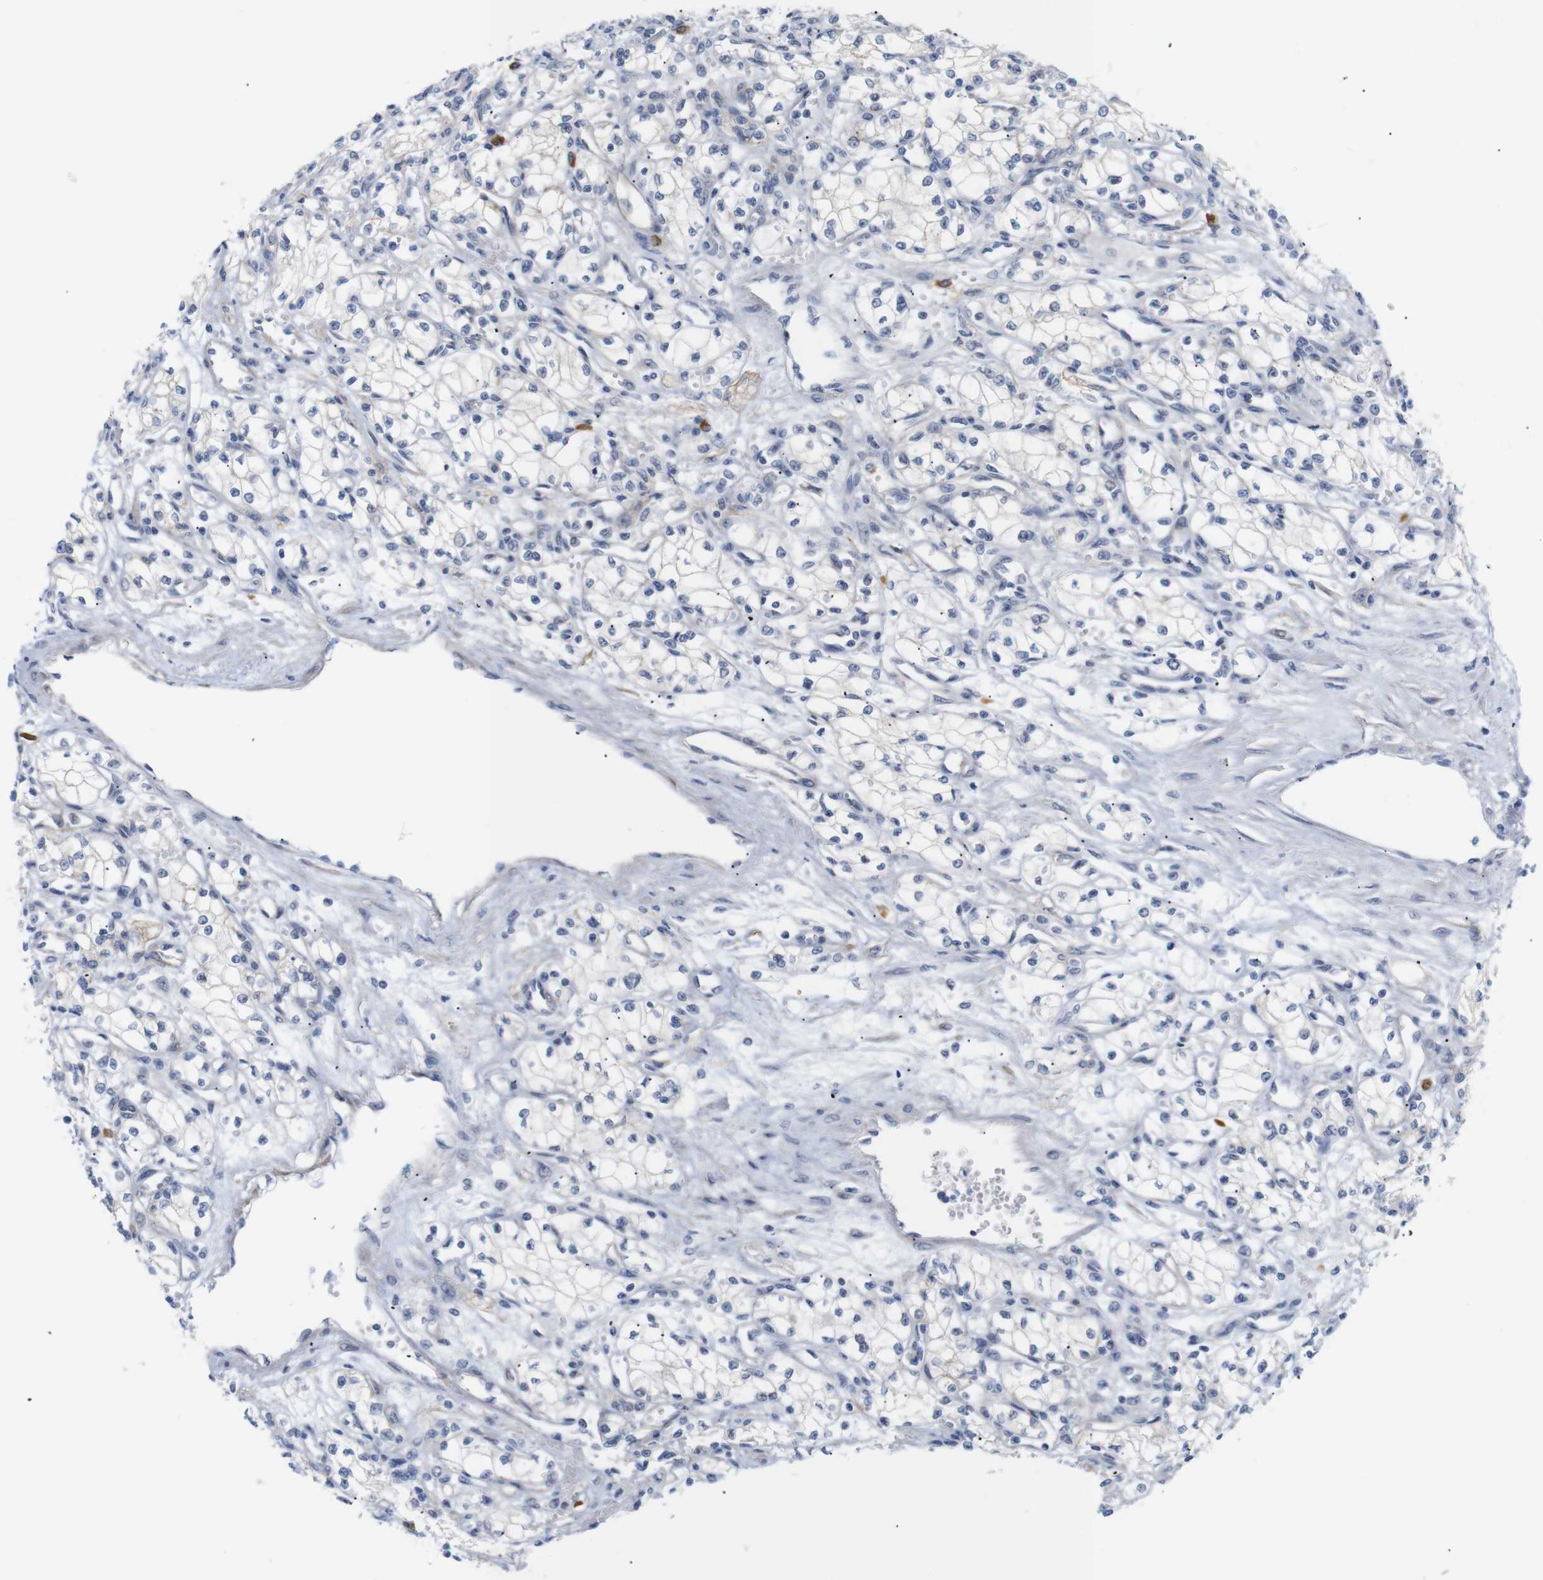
{"staining": {"intensity": "negative", "quantity": "none", "location": "none"}, "tissue": "renal cancer", "cell_type": "Tumor cells", "image_type": "cancer", "snomed": [{"axis": "morphology", "description": "Normal tissue, NOS"}, {"axis": "morphology", "description": "Adenocarcinoma, NOS"}, {"axis": "topography", "description": "Kidney"}], "caption": "Immunohistochemical staining of renal cancer reveals no significant expression in tumor cells. (DAB (3,3'-diaminobenzidine) immunohistochemistry (IHC) with hematoxylin counter stain).", "gene": "STMN3", "patient": {"sex": "male", "age": 59}}